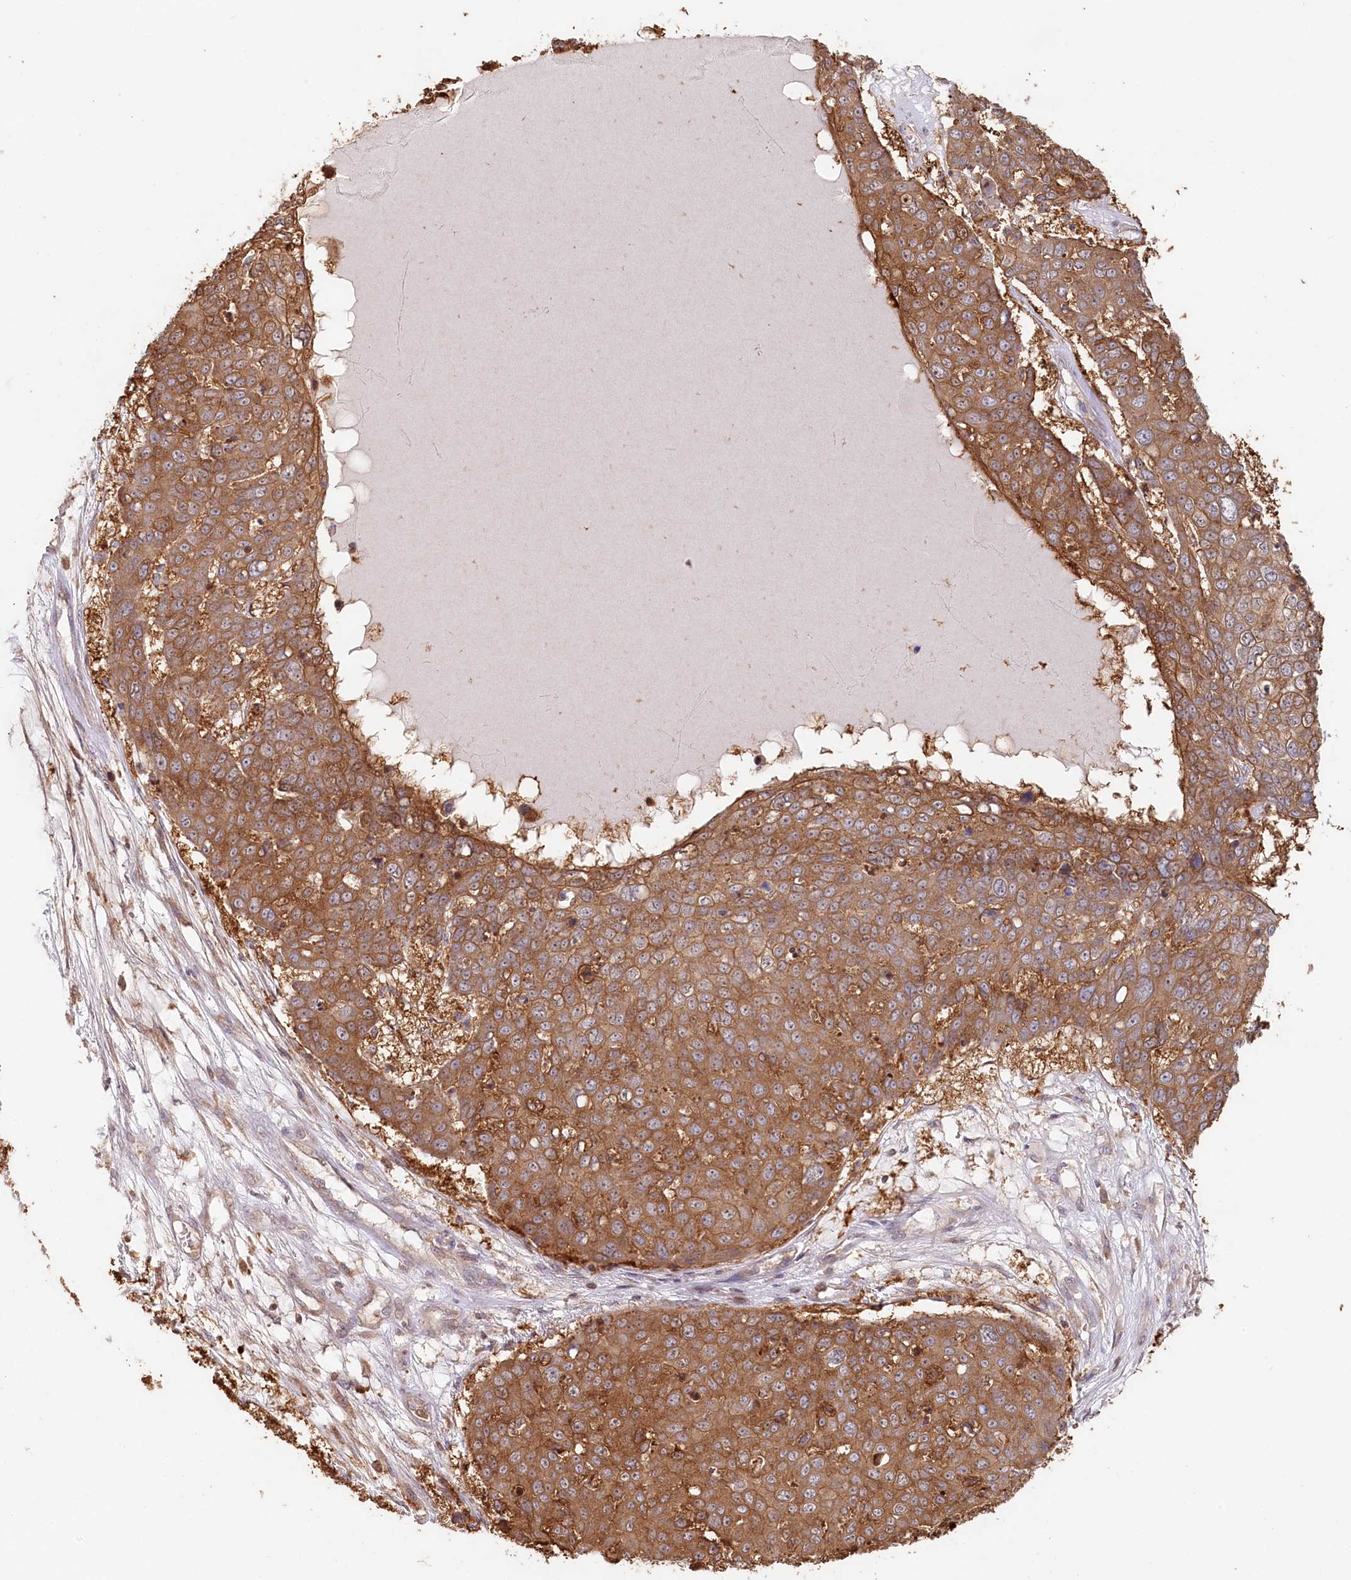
{"staining": {"intensity": "moderate", "quantity": ">75%", "location": "cytoplasmic/membranous"}, "tissue": "skin cancer", "cell_type": "Tumor cells", "image_type": "cancer", "snomed": [{"axis": "morphology", "description": "Squamous cell carcinoma, NOS"}, {"axis": "topography", "description": "Skin"}], "caption": "High-magnification brightfield microscopy of skin squamous cell carcinoma stained with DAB (brown) and counterstained with hematoxylin (blue). tumor cells exhibit moderate cytoplasmic/membranous positivity is appreciated in approximately>75% of cells.", "gene": "HAL", "patient": {"sex": "male", "age": 71}}